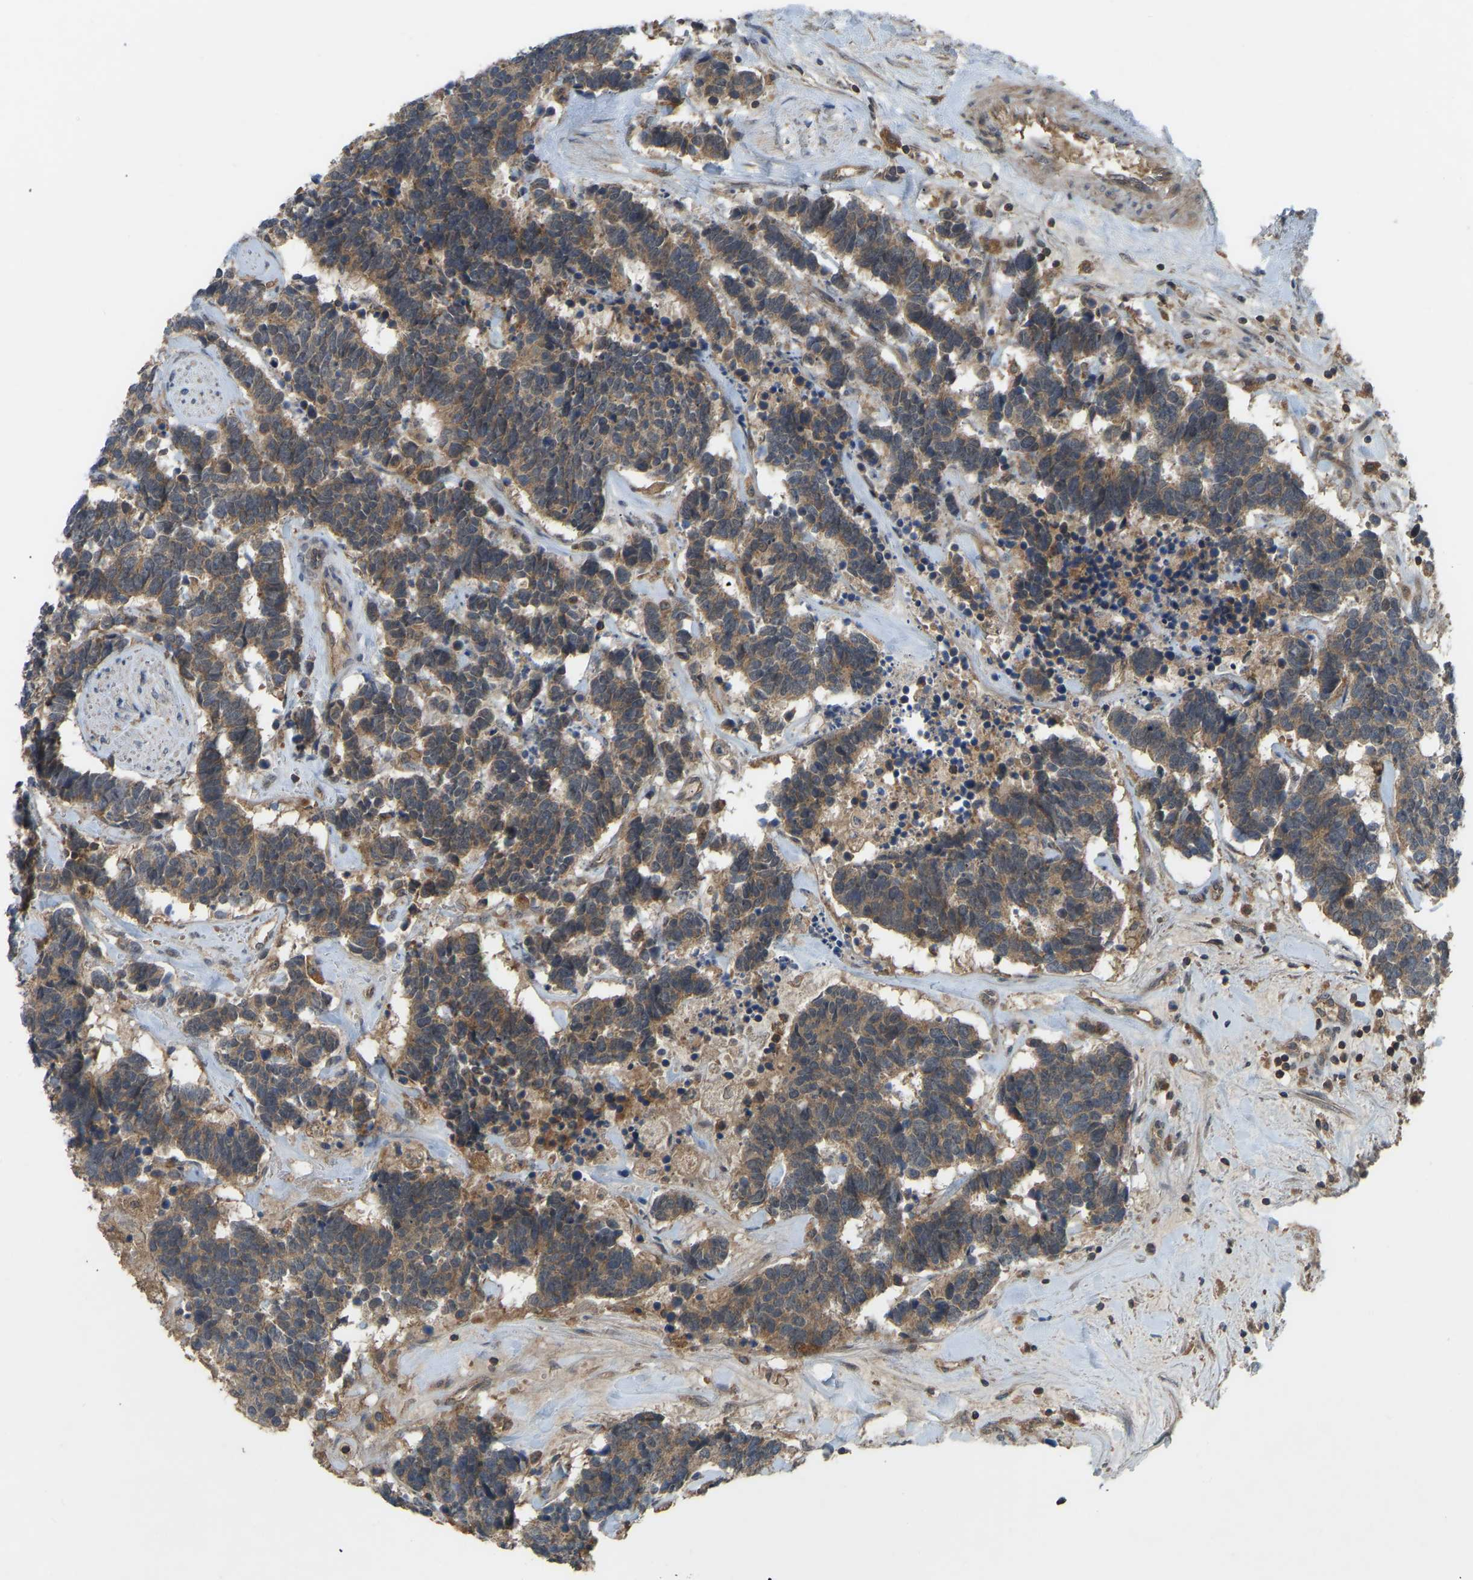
{"staining": {"intensity": "moderate", "quantity": ">75%", "location": "cytoplasmic/membranous"}, "tissue": "carcinoid", "cell_type": "Tumor cells", "image_type": "cancer", "snomed": [{"axis": "morphology", "description": "Carcinoma, NOS"}, {"axis": "morphology", "description": "Carcinoid, malignant, NOS"}, {"axis": "topography", "description": "Urinary bladder"}], "caption": "Moderate cytoplasmic/membranous staining is present in about >75% of tumor cells in carcinoma.", "gene": "ZNF71", "patient": {"sex": "male", "age": 57}}